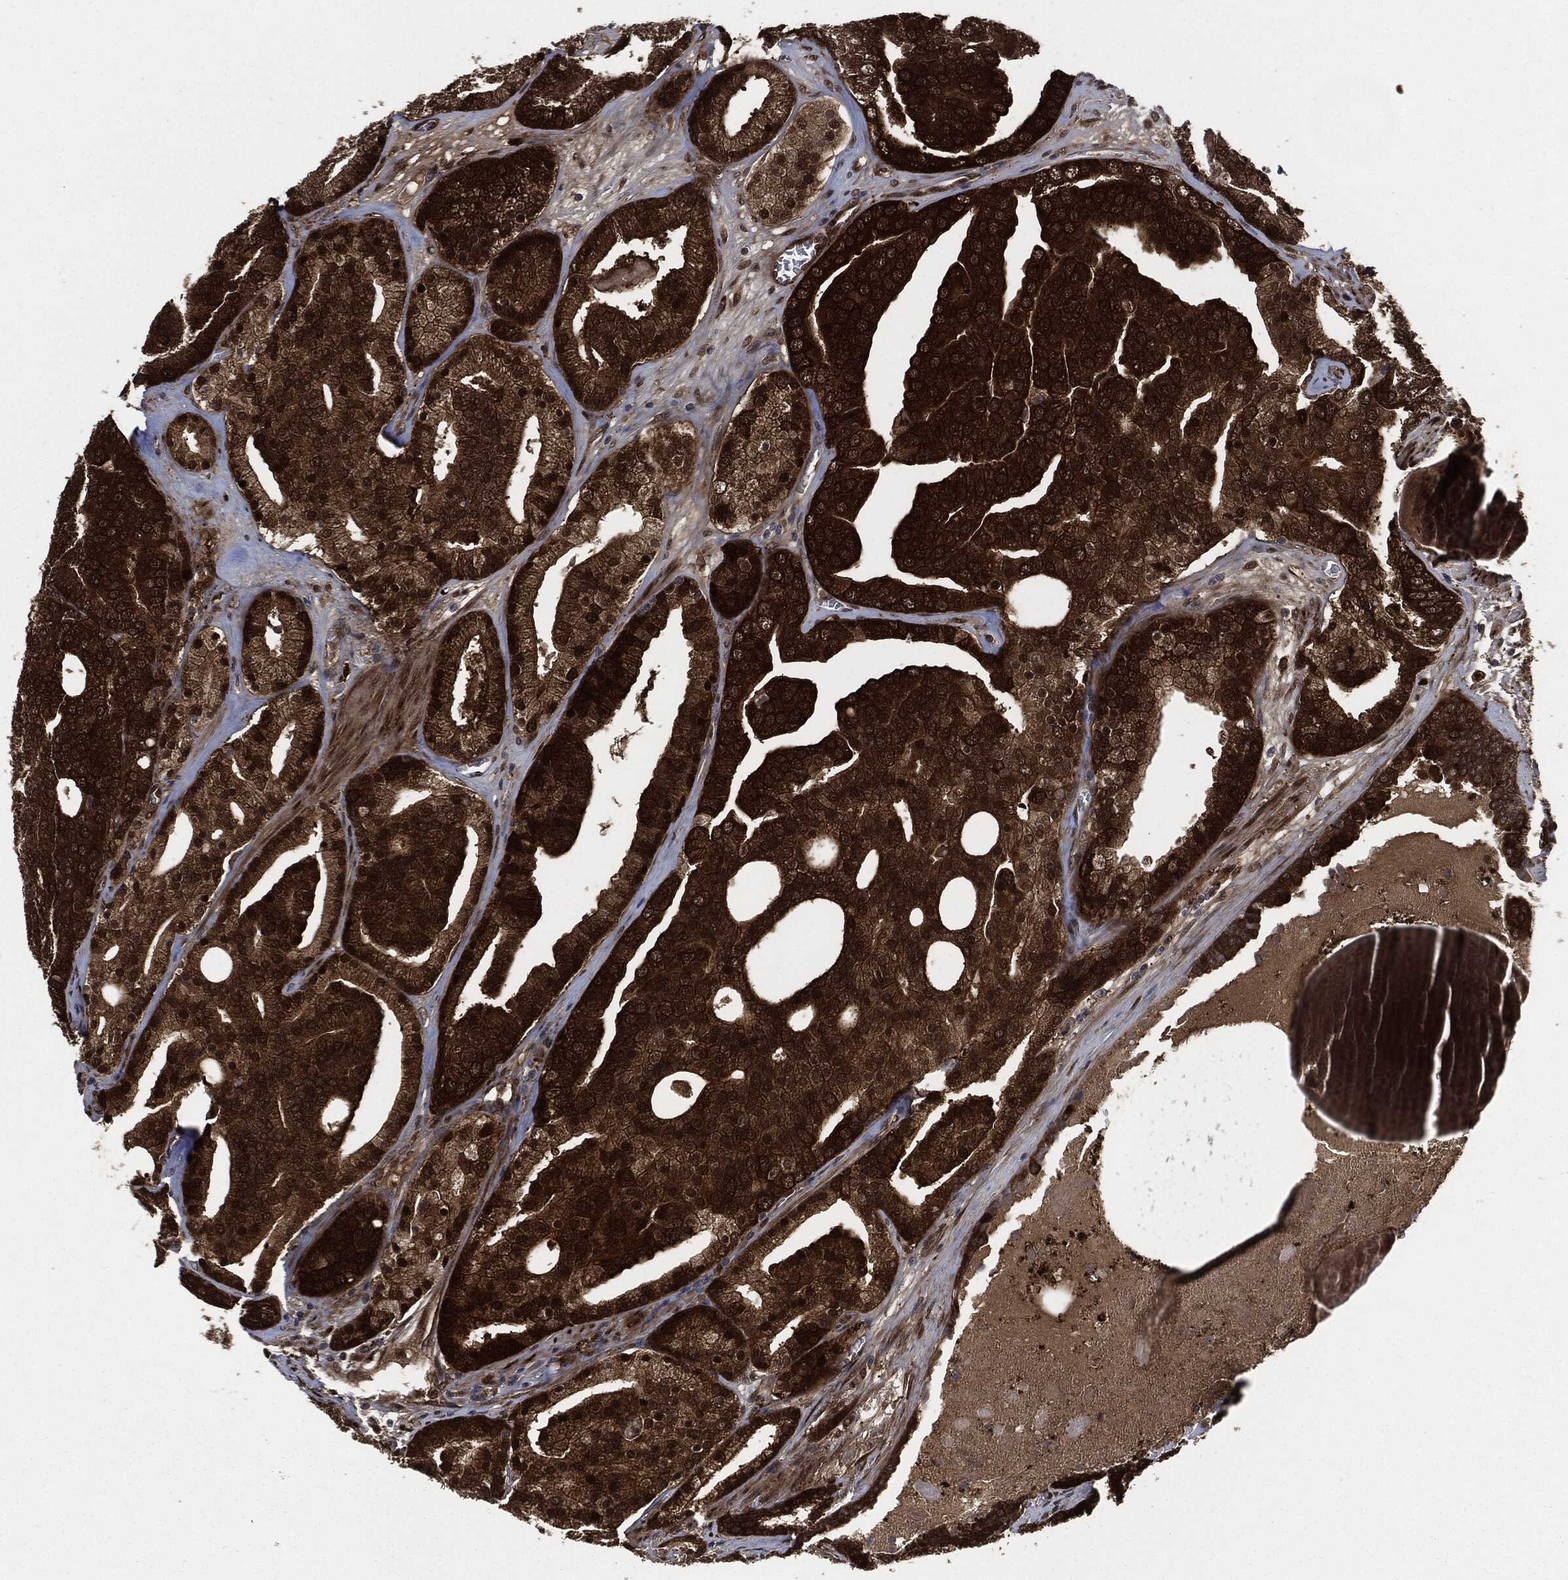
{"staining": {"intensity": "strong", "quantity": "25%-75%", "location": "cytoplasmic/membranous,nuclear"}, "tissue": "prostate cancer", "cell_type": "Tumor cells", "image_type": "cancer", "snomed": [{"axis": "morphology", "description": "Adenocarcinoma, NOS"}, {"axis": "topography", "description": "Prostate"}], "caption": "A histopathology image of human prostate cancer (adenocarcinoma) stained for a protein demonstrates strong cytoplasmic/membranous and nuclear brown staining in tumor cells.", "gene": "DCTN1", "patient": {"sex": "male", "age": 69}}